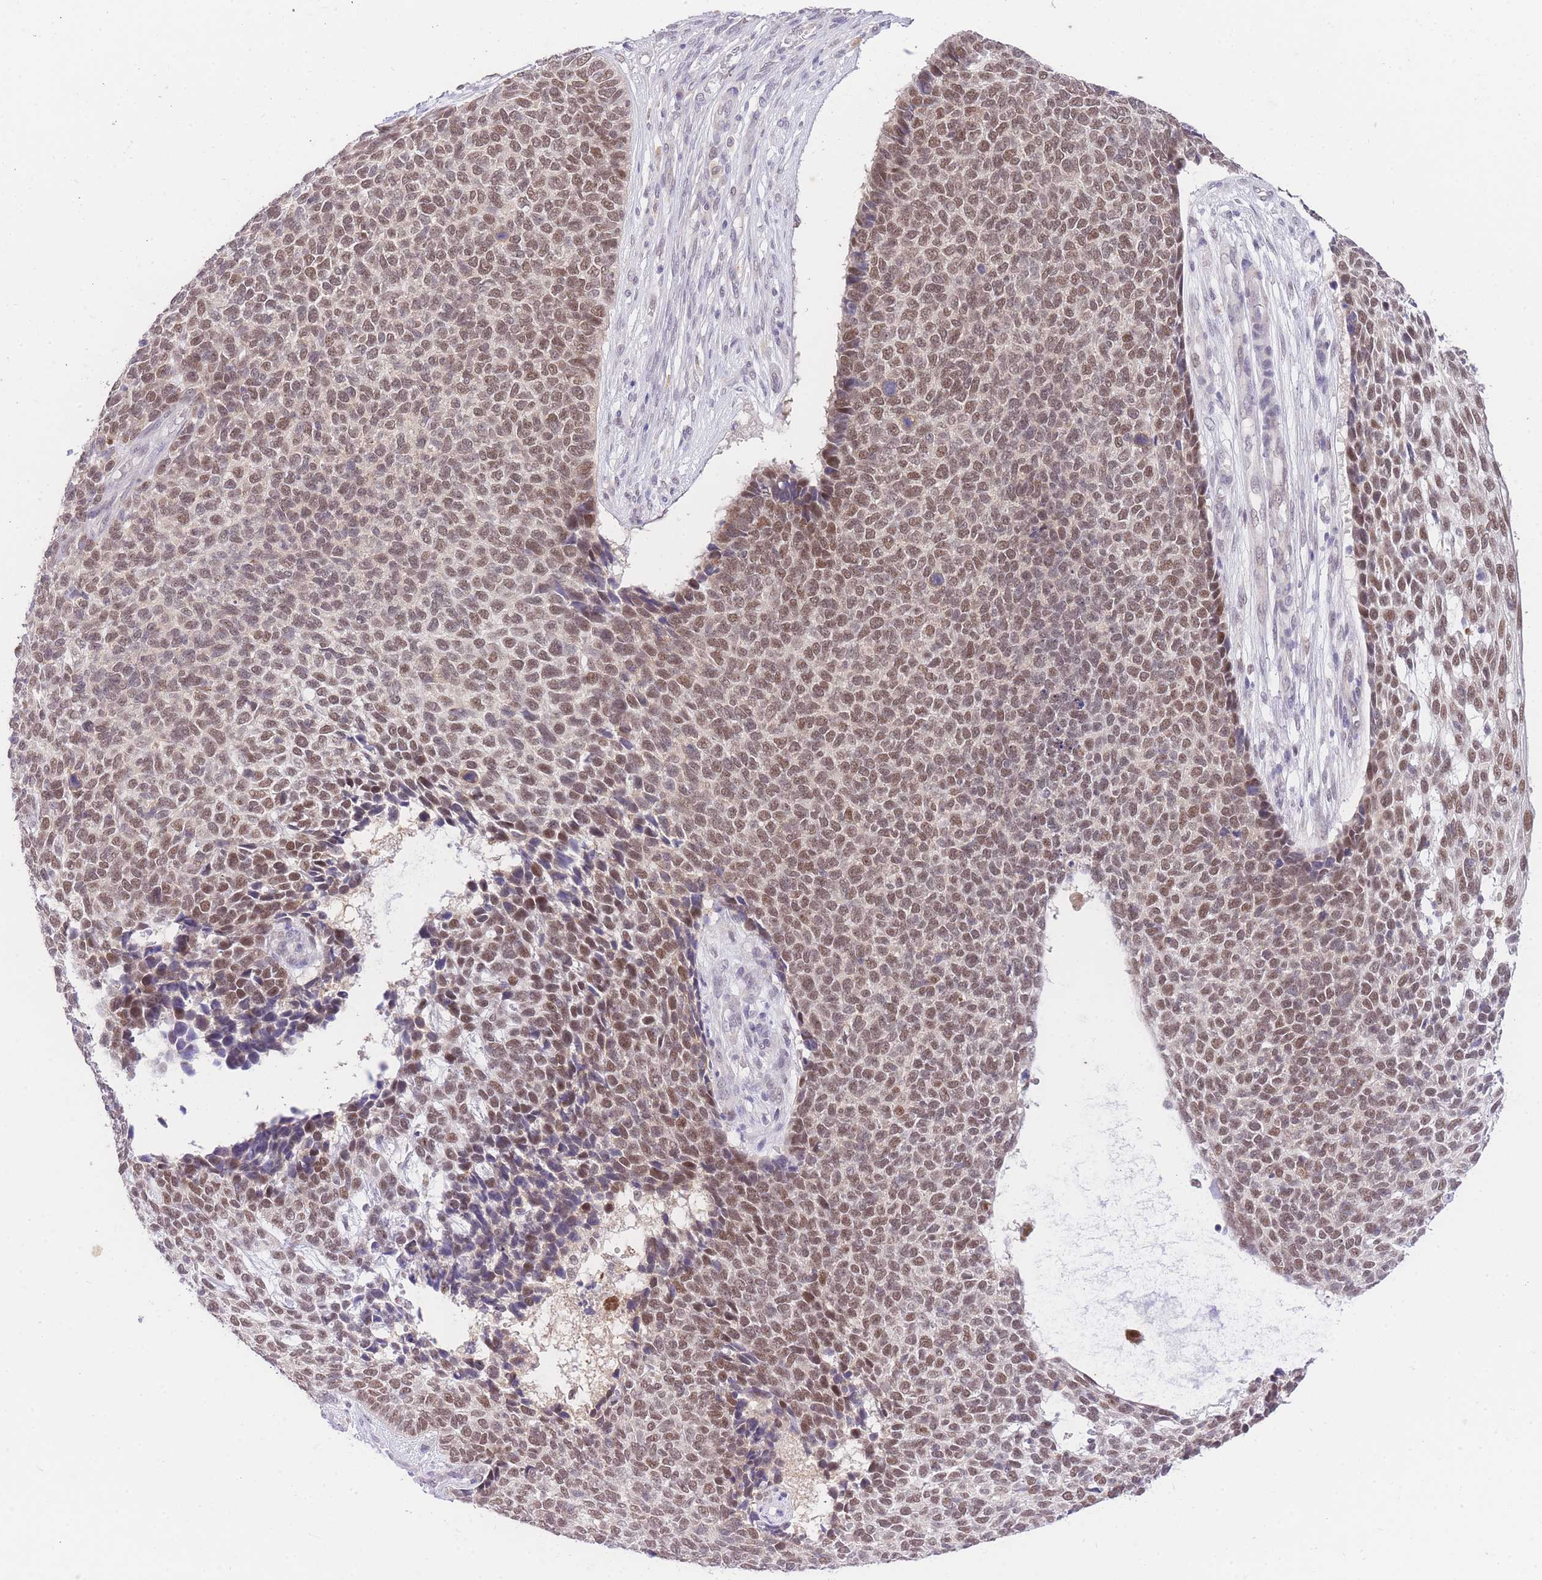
{"staining": {"intensity": "moderate", "quantity": ">75%", "location": "nuclear"}, "tissue": "skin cancer", "cell_type": "Tumor cells", "image_type": "cancer", "snomed": [{"axis": "morphology", "description": "Basal cell carcinoma"}, {"axis": "topography", "description": "Skin"}], "caption": "Immunohistochemistry histopathology image of basal cell carcinoma (skin) stained for a protein (brown), which exhibits medium levels of moderate nuclear expression in approximately >75% of tumor cells.", "gene": "UBXN7", "patient": {"sex": "female", "age": 84}}